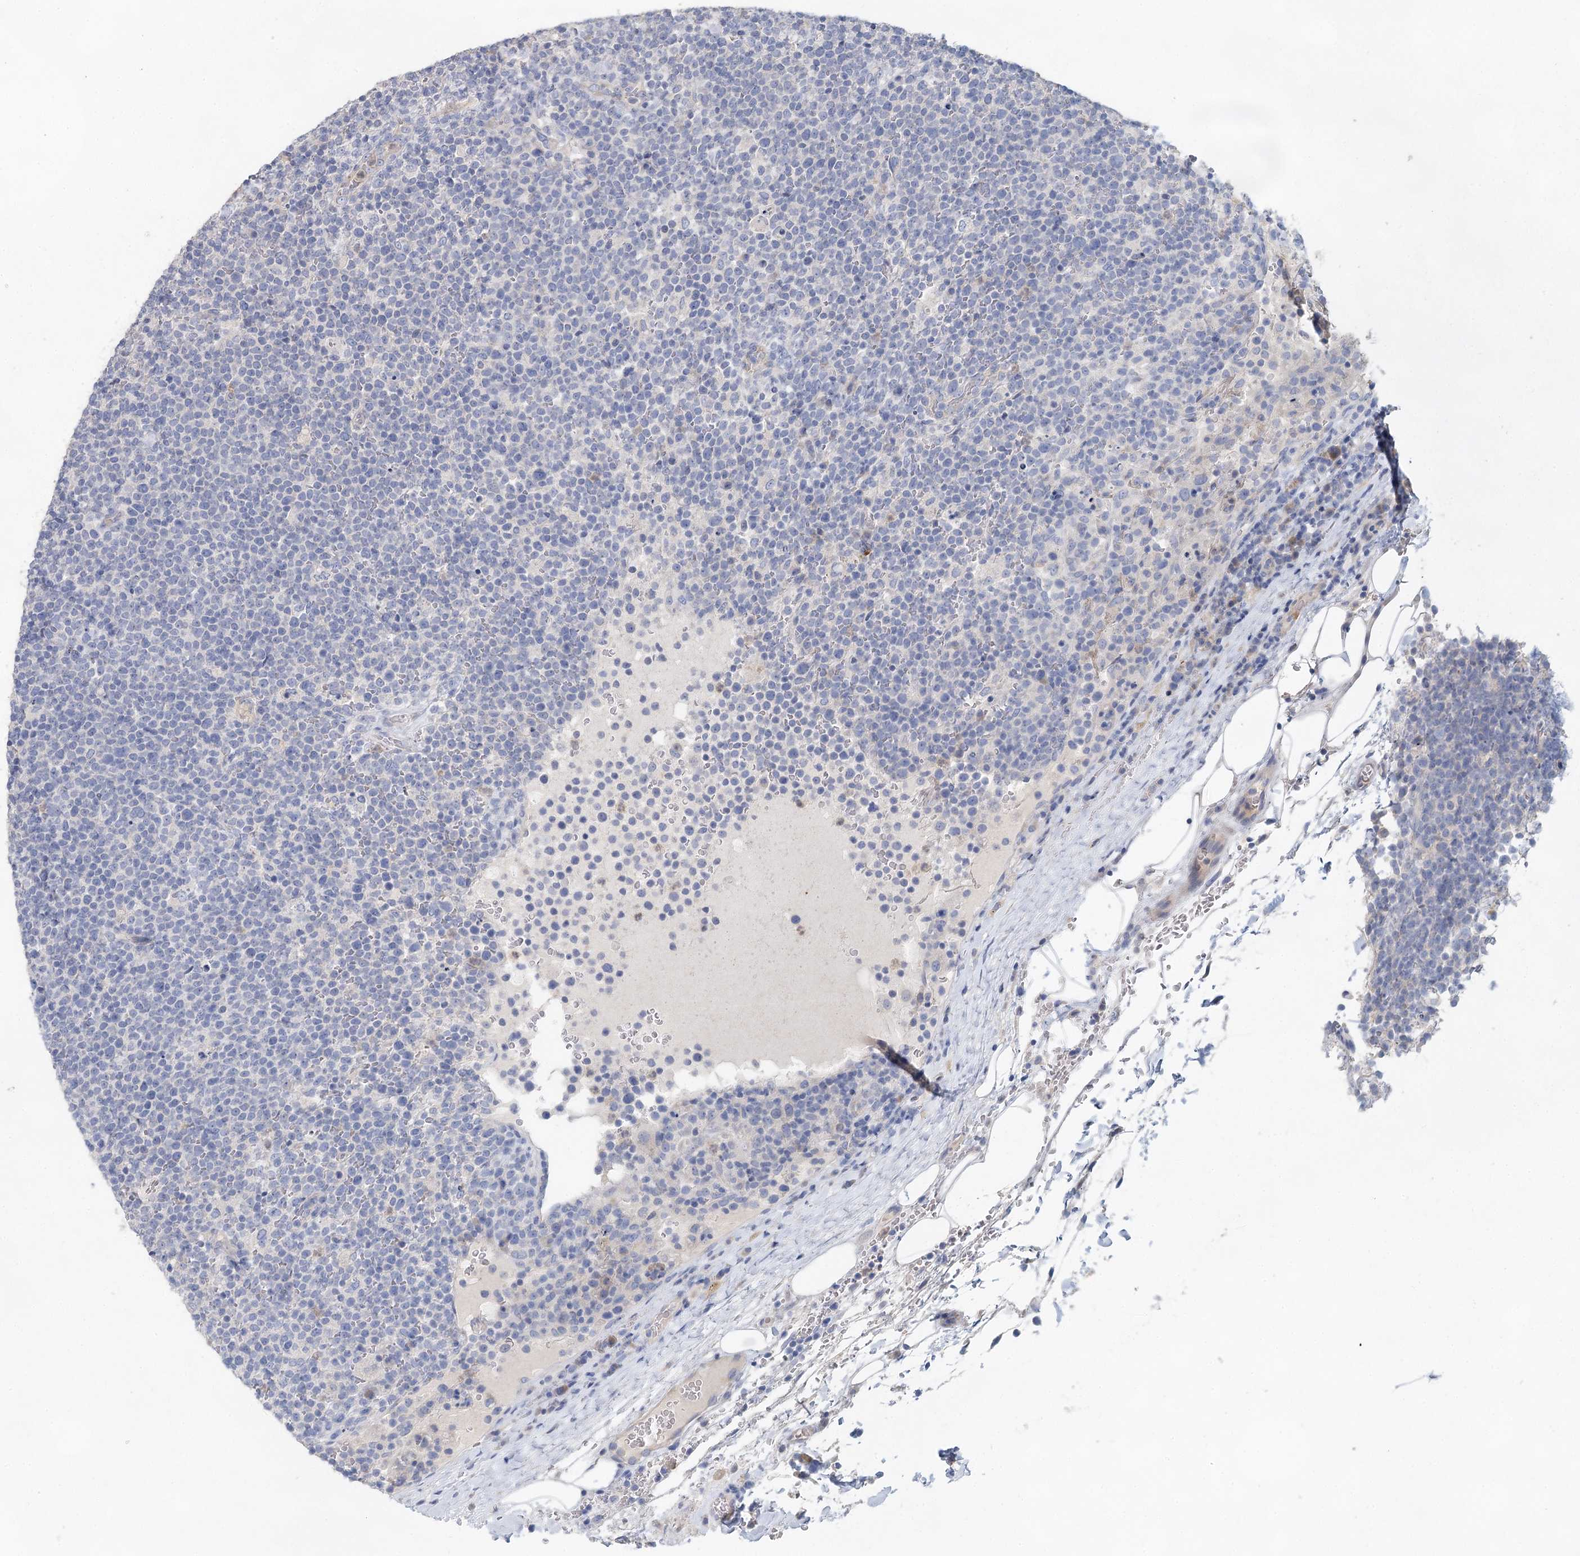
{"staining": {"intensity": "negative", "quantity": "none", "location": "none"}, "tissue": "lymphoma", "cell_type": "Tumor cells", "image_type": "cancer", "snomed": [{"axis": "morphology", "description": "Malignant lymphoma, non-Hodgkin's type, High grade"}, {"axis": "topography", "description": "Lymph node"}], "caption": "Immunohistochemistry (IHC) image of neoplastic tissue: human lymphoma stained with DAB exhibits no significant protein positivity in tumor cells.", "gene": "MYL6B", "patient": {"sex": "male", "age": 61}}